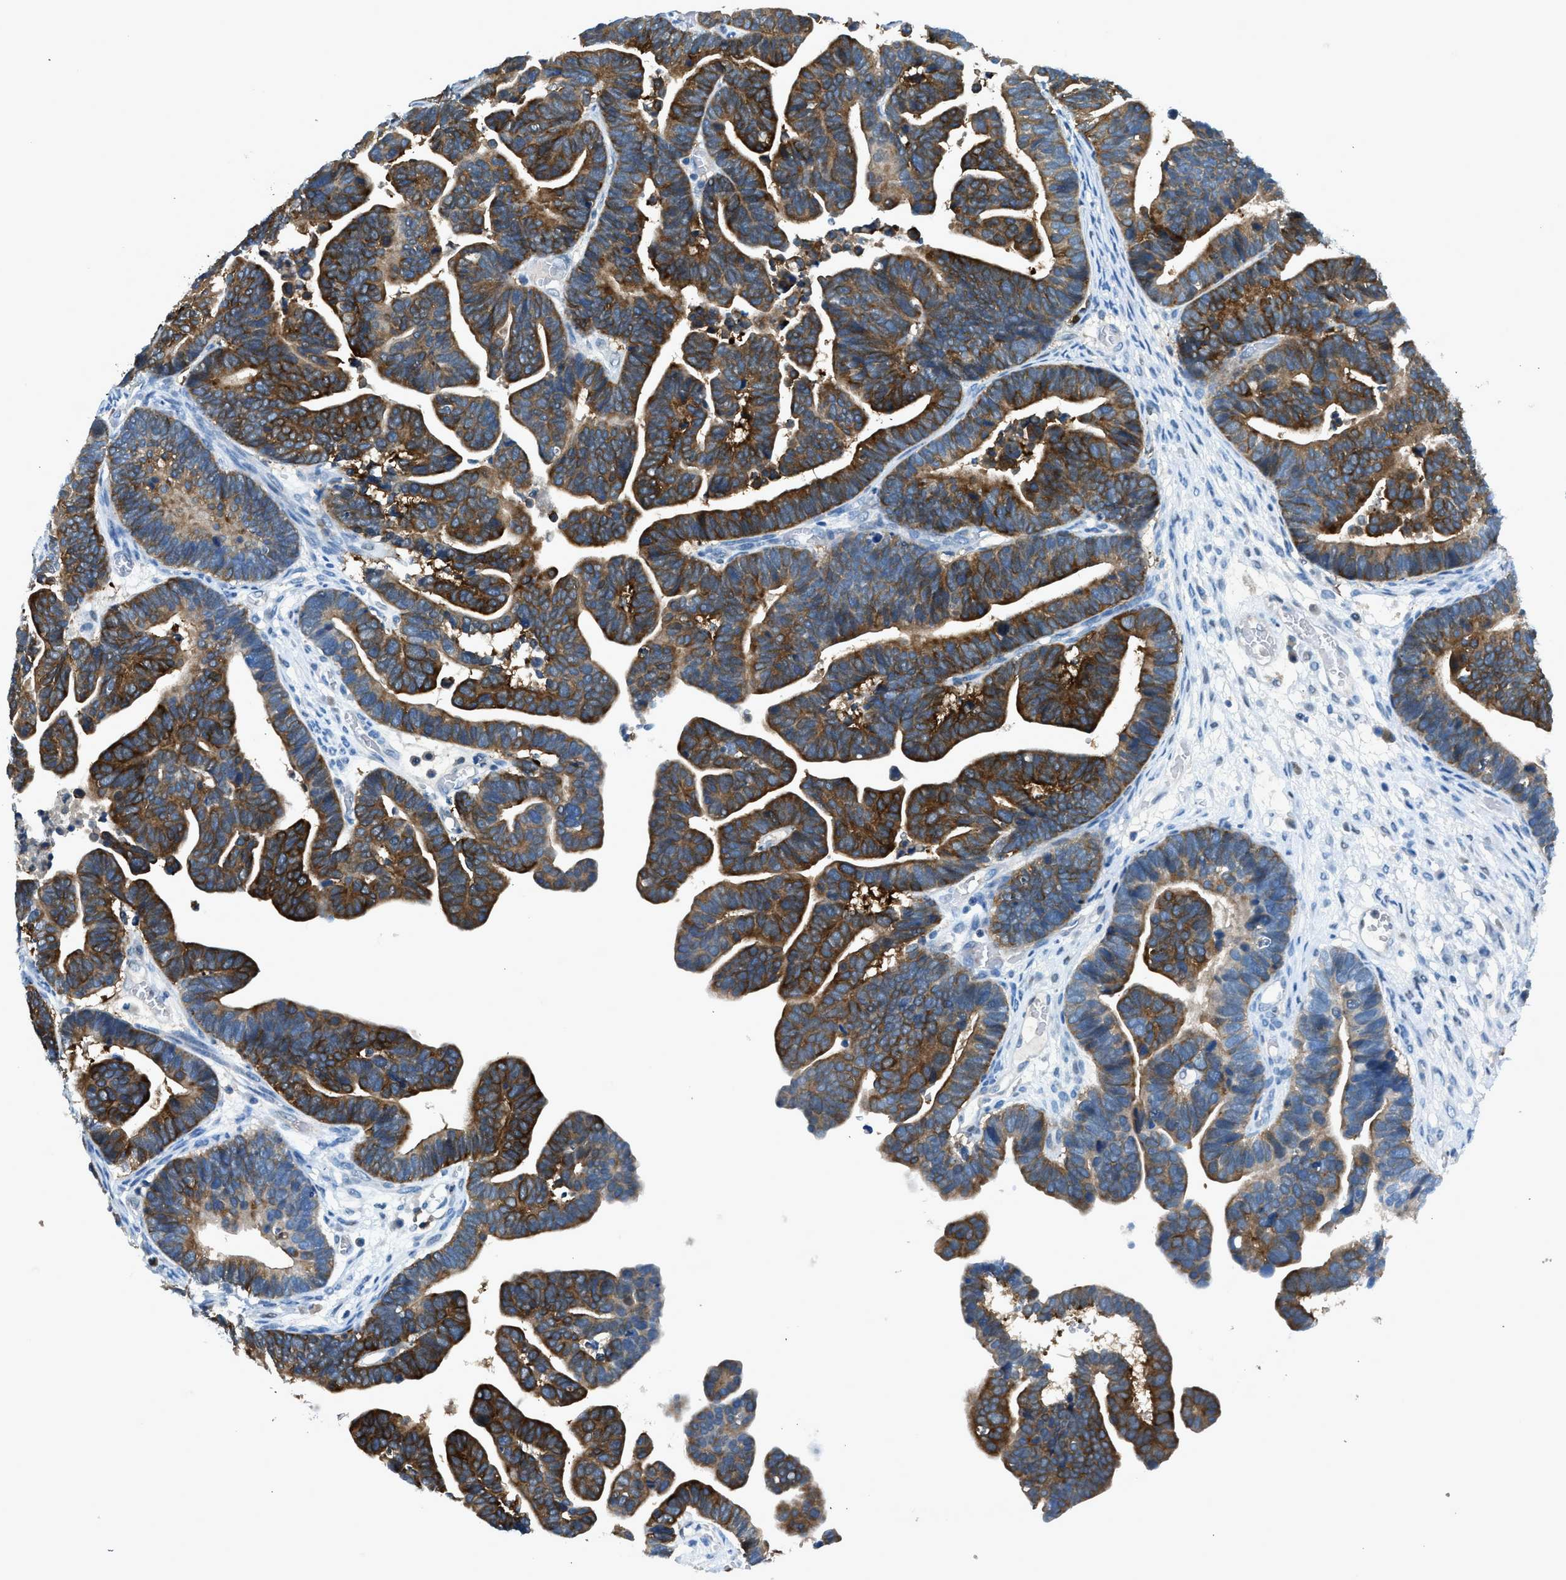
{"staining": {"intensity": "strong", "quantity": ">75%", "location": "cytoplasmic/membranous"}, "tissue": "ovarian cancer", "cell_type": "Tumor cells", "image_type": "cancer", "snomed": [{"axis": "morphology", "description": "Cystadenocarcinoma, serous, NOS"}, {"axis": "topography", "description": "Ovary"}], "caption": "IHC of human ovarian cancer shows high levels of strong cytoplasmic/membranous staining in approximately >75% of tumor cells. The protein of interest is shown in brown color, while the nuclei are stained blue.", "gene": "LMLN", "patient": {"sex": "female", "age": 56}}